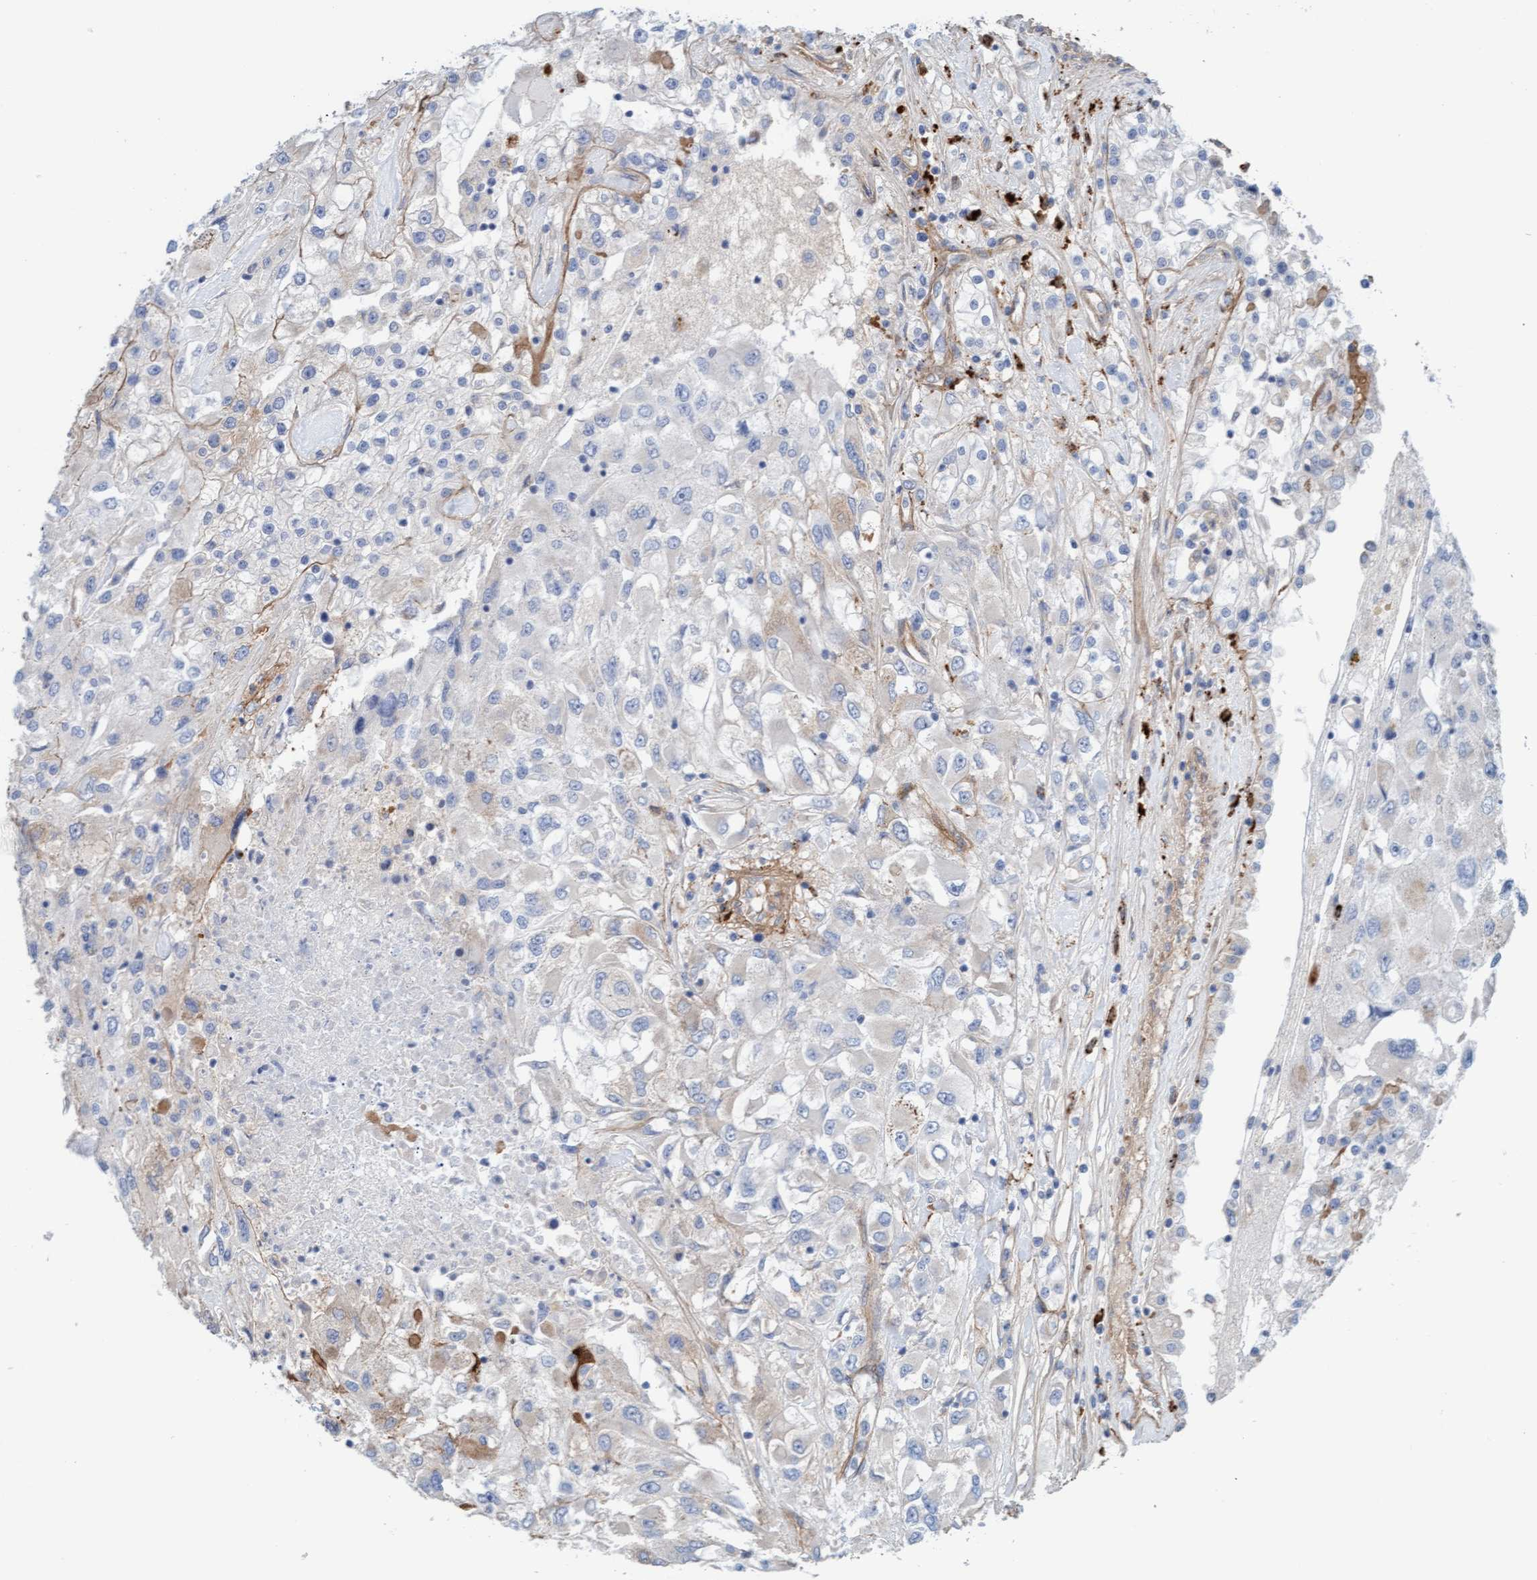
{"staining": {"intensity": "negative", "quantity": "none", "location": "none"}, "tissue": "renal cancer", "cell_type": "Tumor cells", "image_type": "cancer", "snomed": [{"axis": "morphology", "description": "Adenocarcinoma, NOS"}, {"axis": "topography", "description": "Kidney"}], "caption": "Histopathology image shows no significant protein expression in tumor cells of adenocarcinoma (renal).", "gene": "CDK5RAP3", "patient": {"sex": "female", "age": 52}}